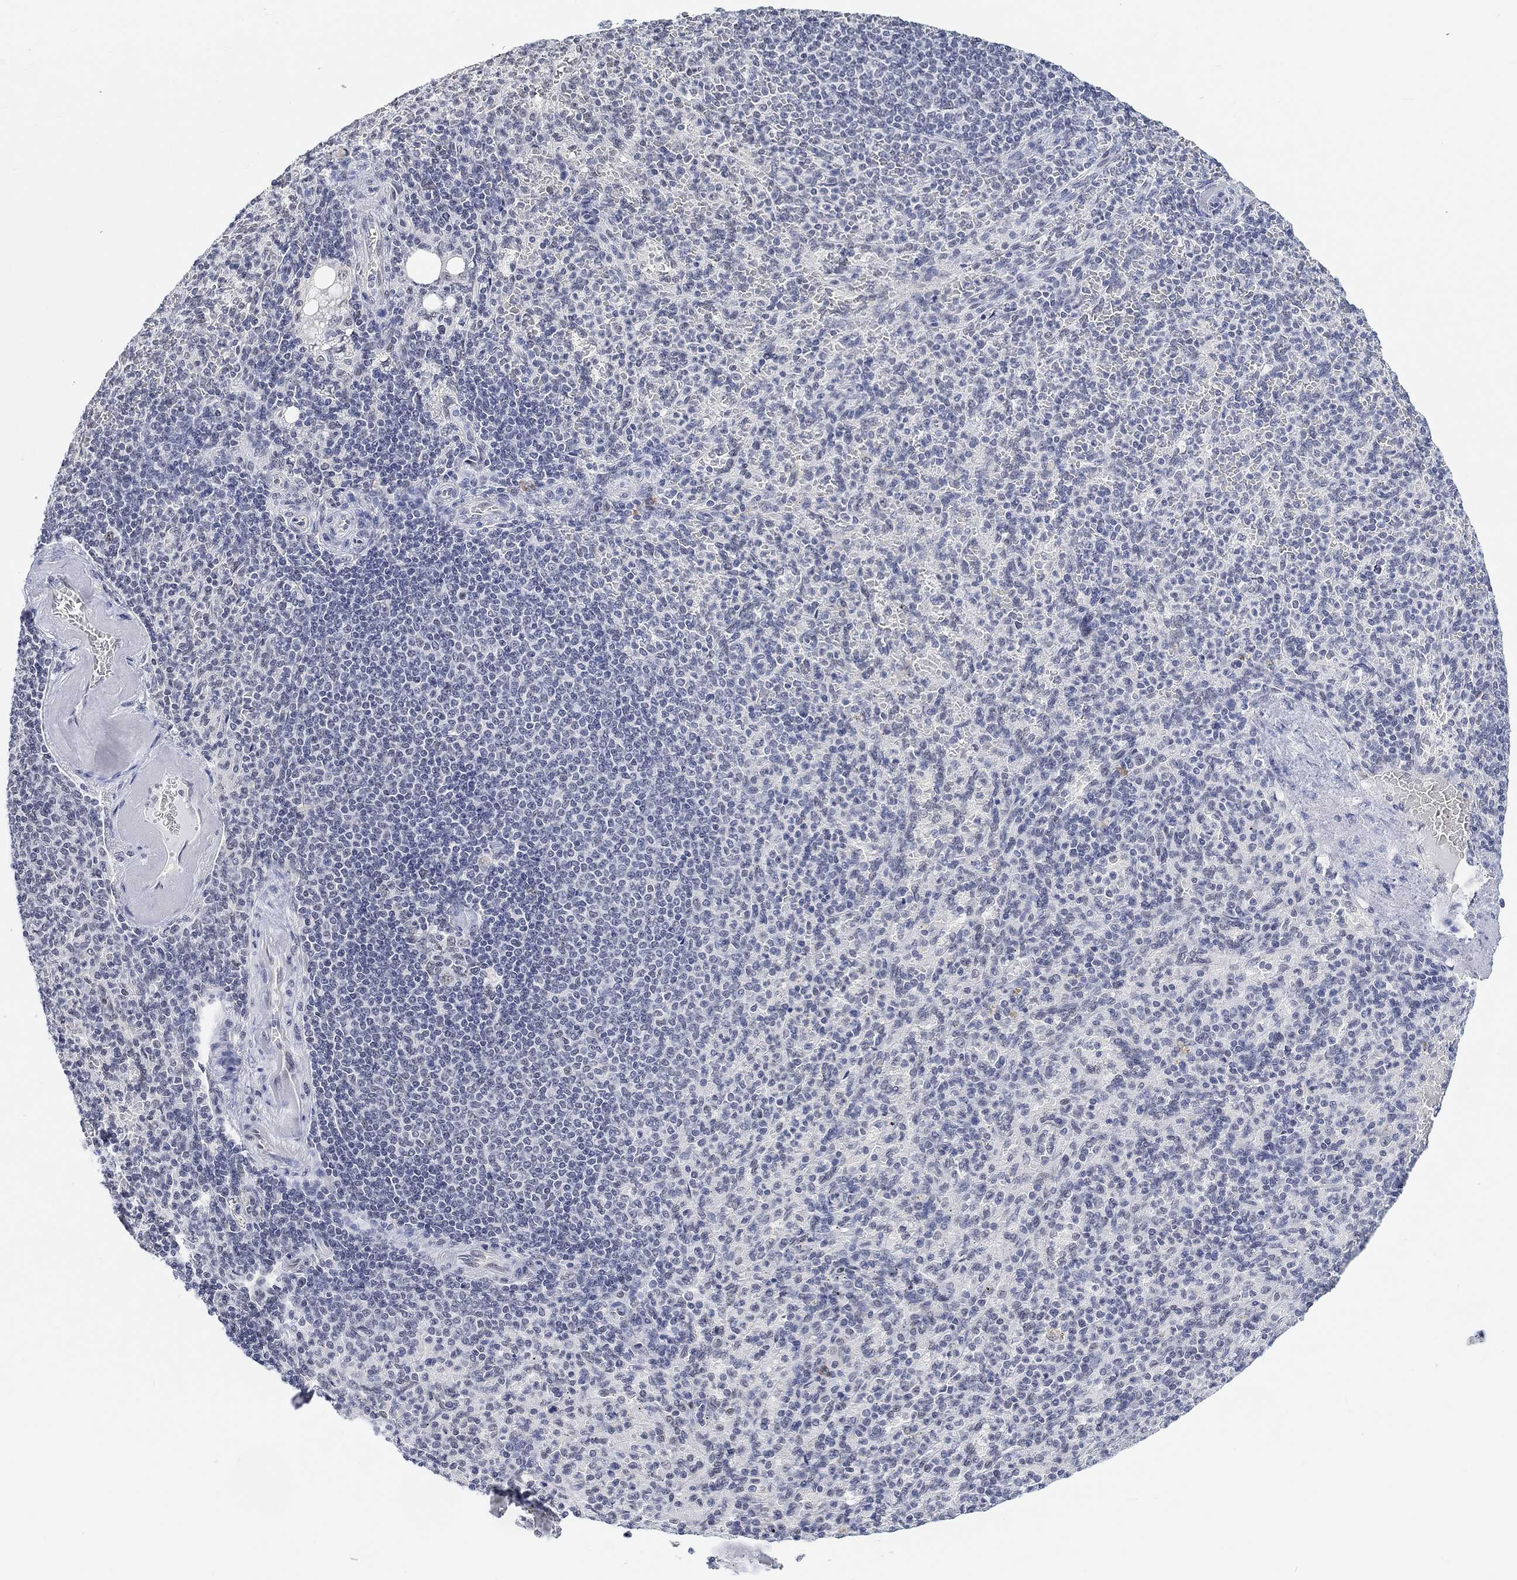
{"staining": {"intensity": "negative", "quantity": "none", "location": "none"}, "tissue": "spleen", "cell_type": "Cells in red pulp", "image_type": "normal", "snomed": [{"axis": "morphology", "description": "Normal tissue, NOS"}, {"axis": "topography", "description": "Spleen"}], "caption": "Cells in red pulp are negative for protein expression in benign human spleen. (DAB (3,3'-diaminobenzidine) immunohistochemistry with hematoxylin counter stain).", "gene": "PURG", "patient": {"sex": "female", "age": 74}}